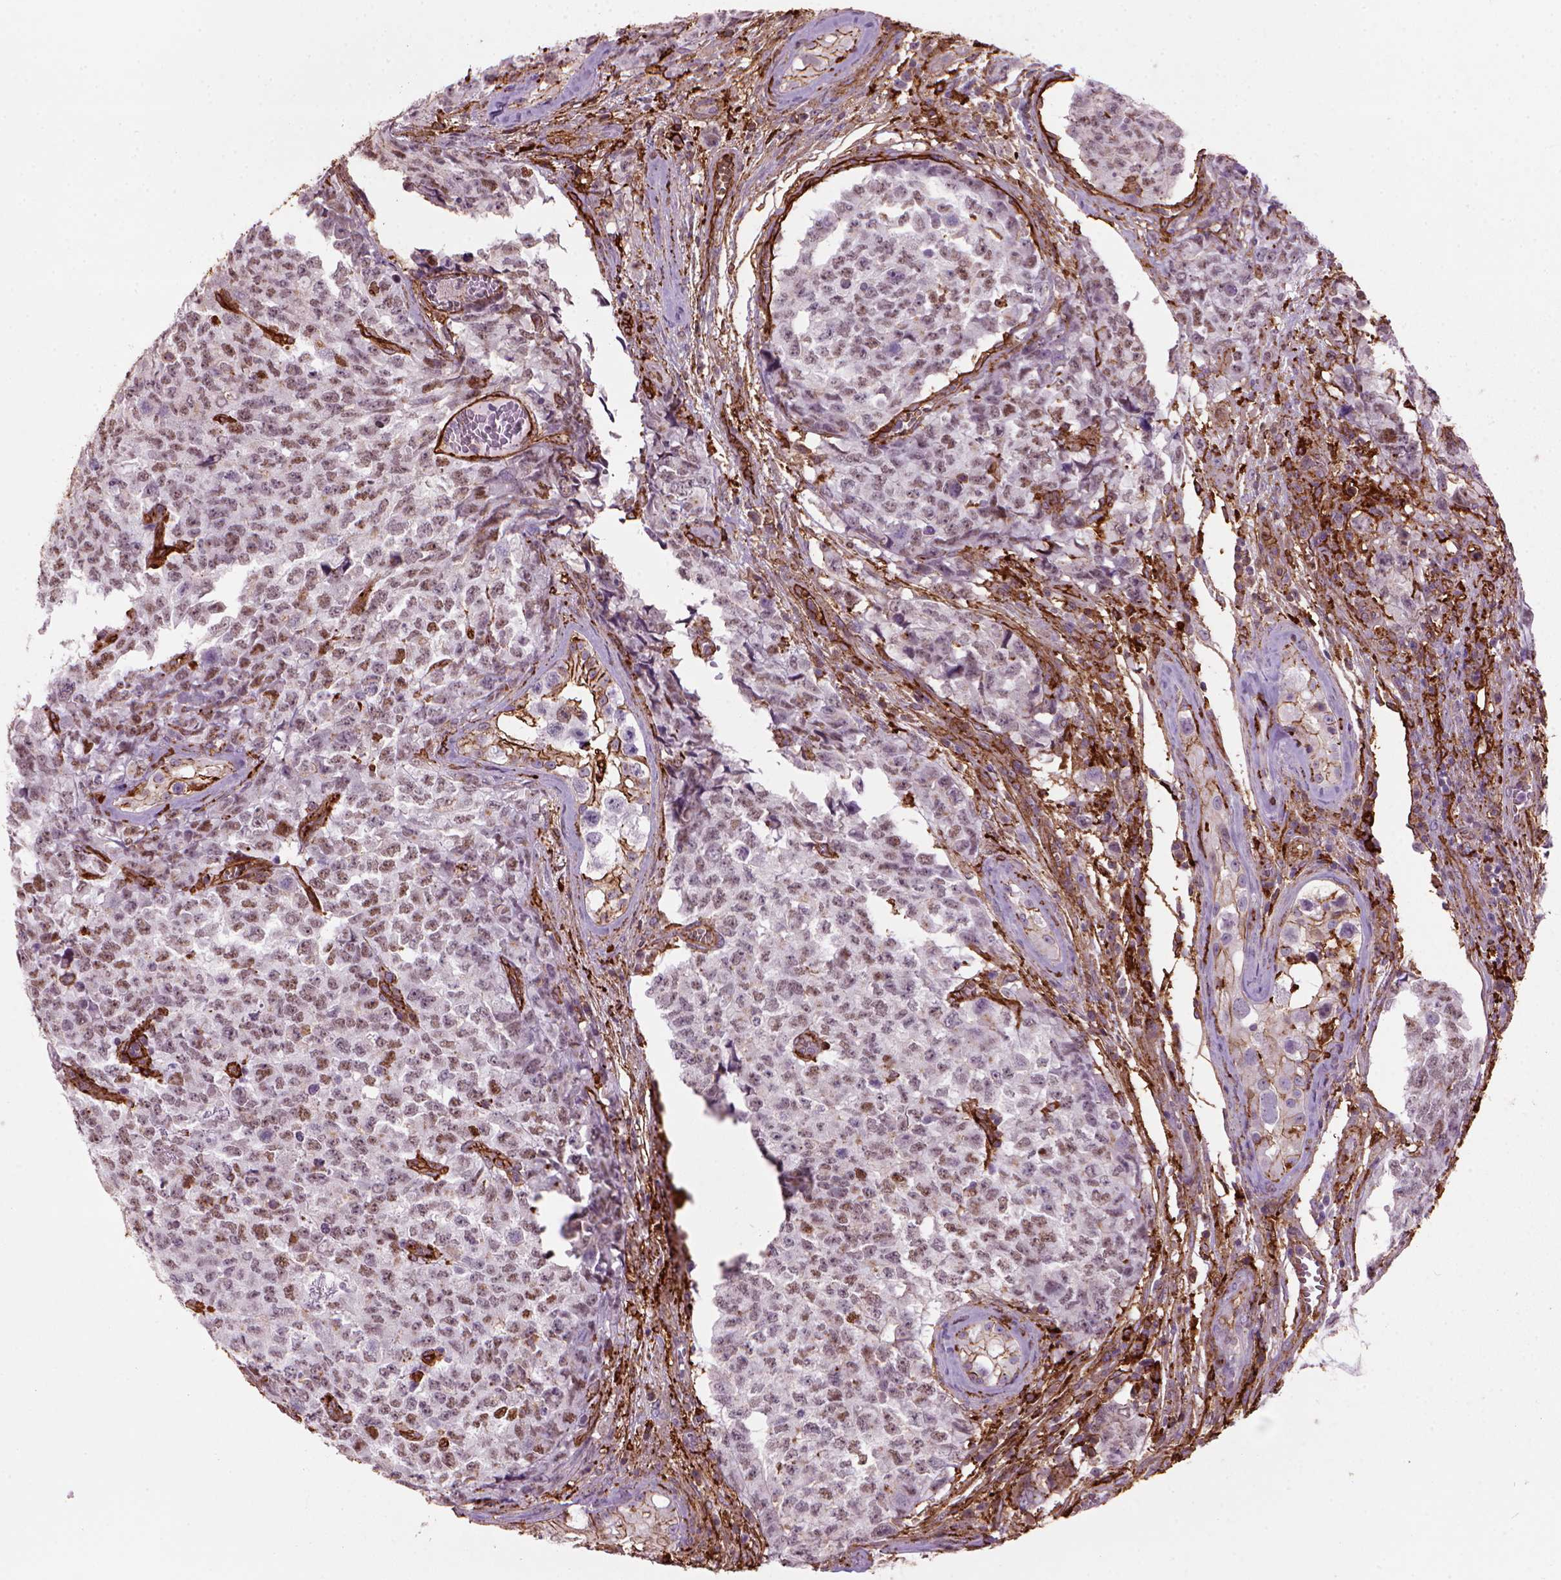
{"staining": {"intensity": "moderate", "quantity": "25%-75%", "location": "nuclear"}, "tissue": "testis cancer", "cell_type": "Tumor cells", "image_type": "cancer", "snomed": [{"axis": "morphology", "description": "Carcinoma, Embryonal, NOS"}, {"axis": "topography", "description": "Testis"}], "caption": "Protein staining by immunohistochemistry (IHC) demonstrates moderate nuclear positivity in about 25%-75% of tumor cells in testis cancer. (Brightfield microscopy of DAB IHC at high magnification).", "gene": "MARCKS", "patient": {"sex": "male", "age": 23}}